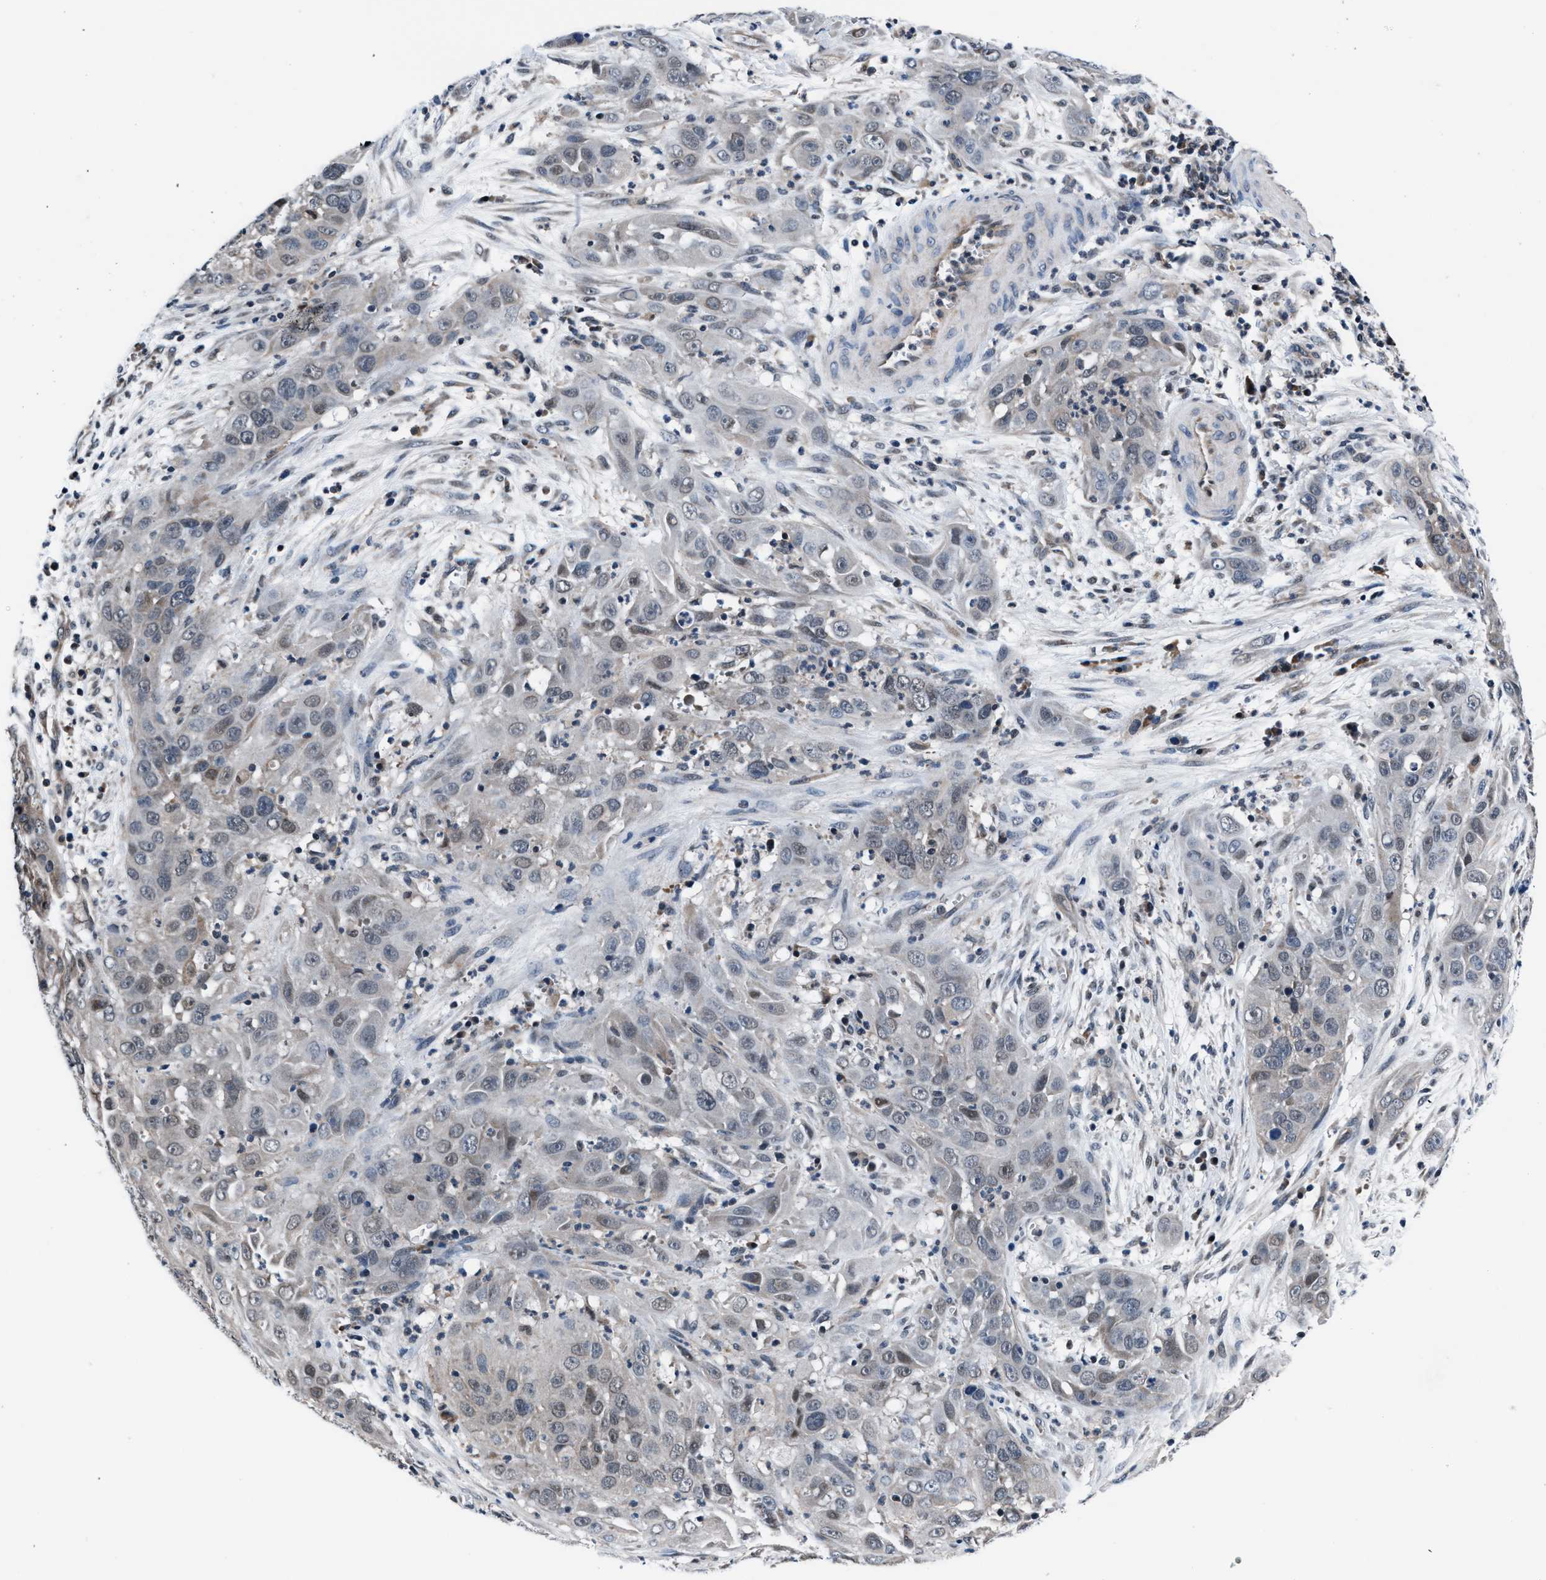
{"staining": {"intensity": "negative", "quantity": "none", "location": "none"}, "tissue": "cervical cancer", "cell_type": "Tumor cells", "image_type": "cancer", "snomed": [{"axis": "morphology", "description": "Squamous cell carcinoma, NOS"}, {"axis": "topography", "description": "Cervix"}], "caption": "An image of human squamous cell carcinoma (cervical) is negative for staining in tumor cells.", "gene": "PRPSAP2", "patient": {"sex": "female", "age": 32}}